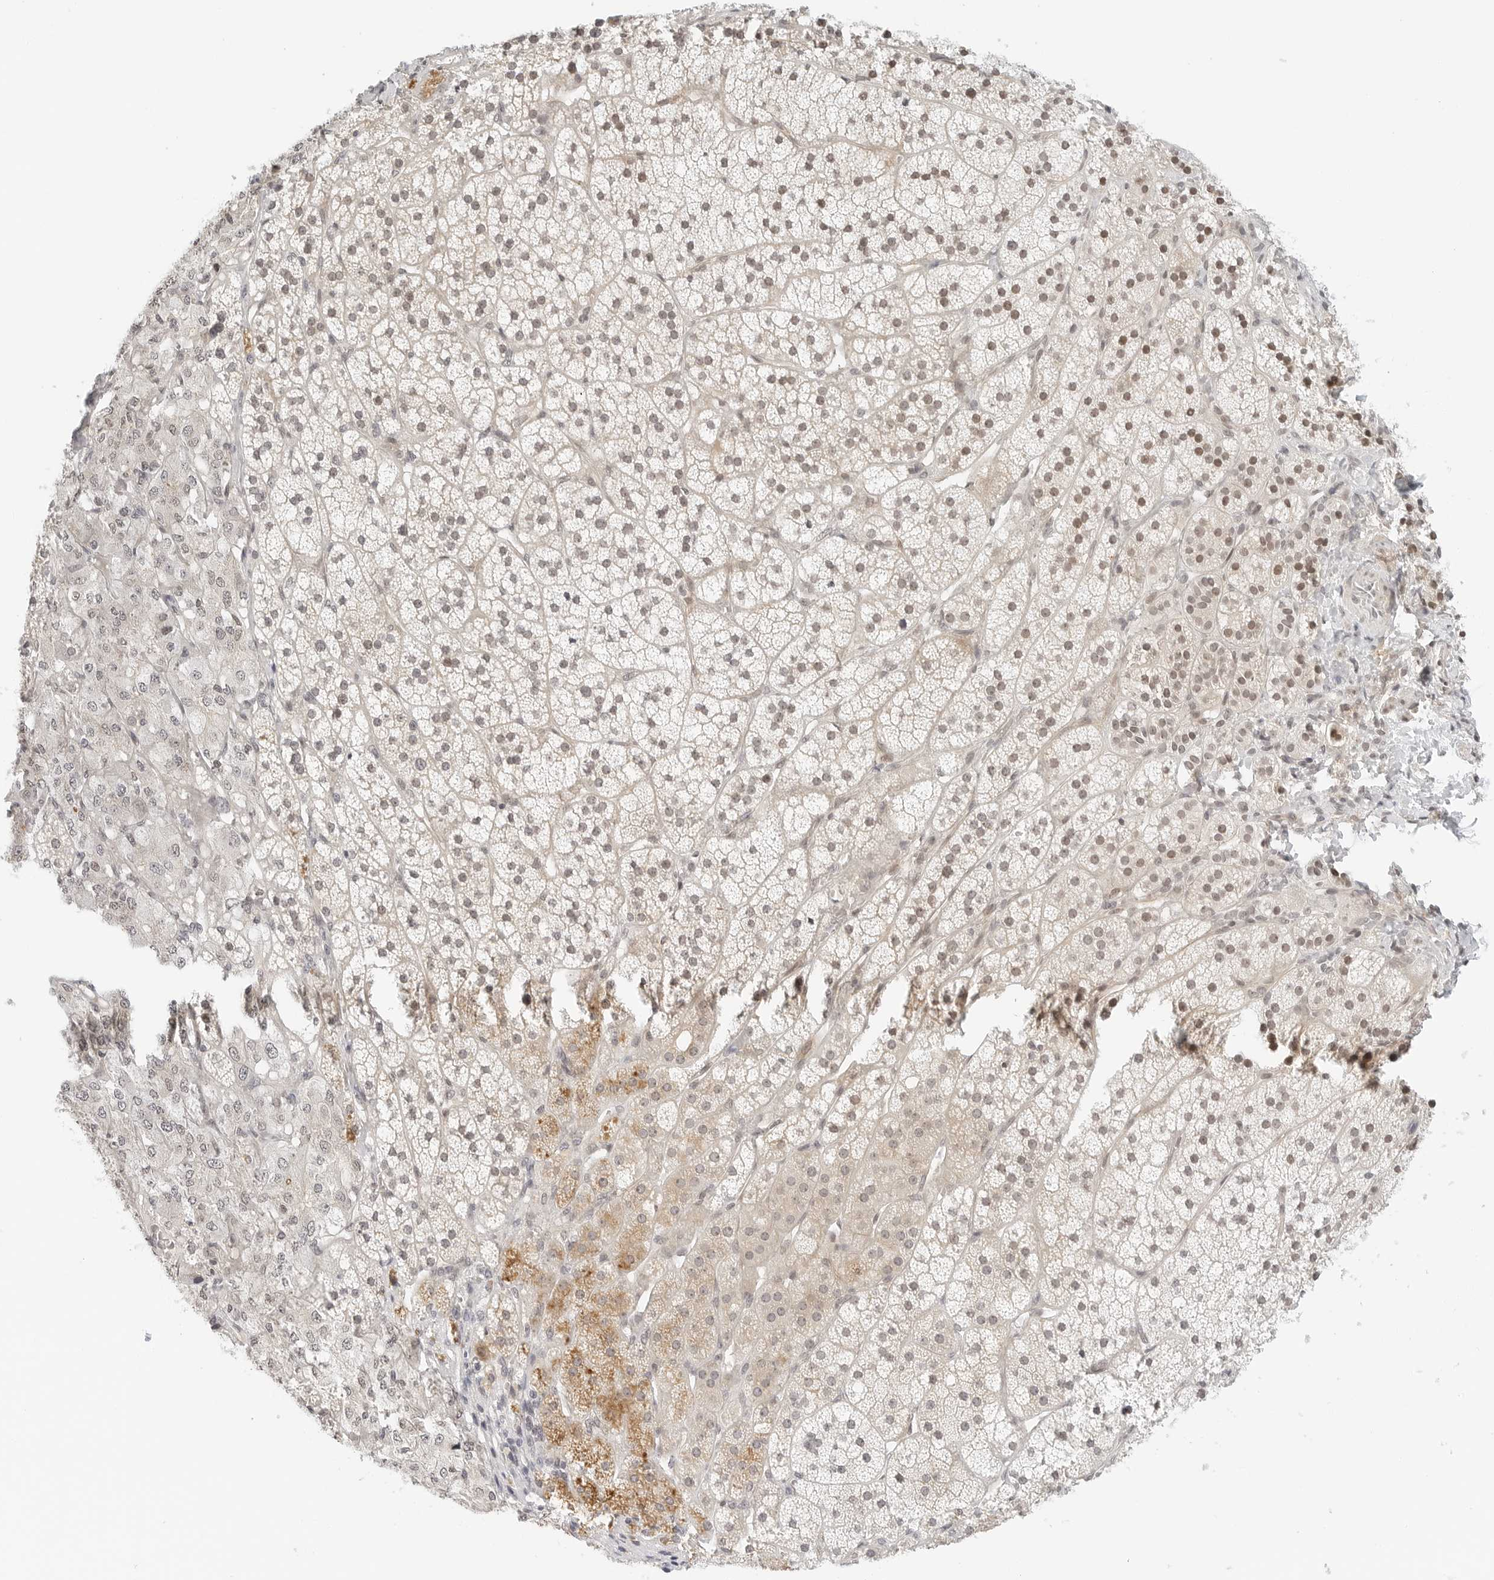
{"staining": {"intensity": "moderate", "quantity": "<25%", "location": "cytoplasmic/membranous,nuclear"}, "tissue": "adrenal gland", "cell_type": "Glandular cells", "image_type": "normal", "snomed": [{"axis": "morphology", "description": "Normal tissue, NOS"}, {"axis": "topography", "description": "Adrenal gland"}], "caption": "Glandular cells exhibit moderate cytoplasmic/membranous,nuclear positivity in about <25% of cells in normal adrenal gland.", "gene": "NEO1", "patient": {"sex": "female", "age": 44}}